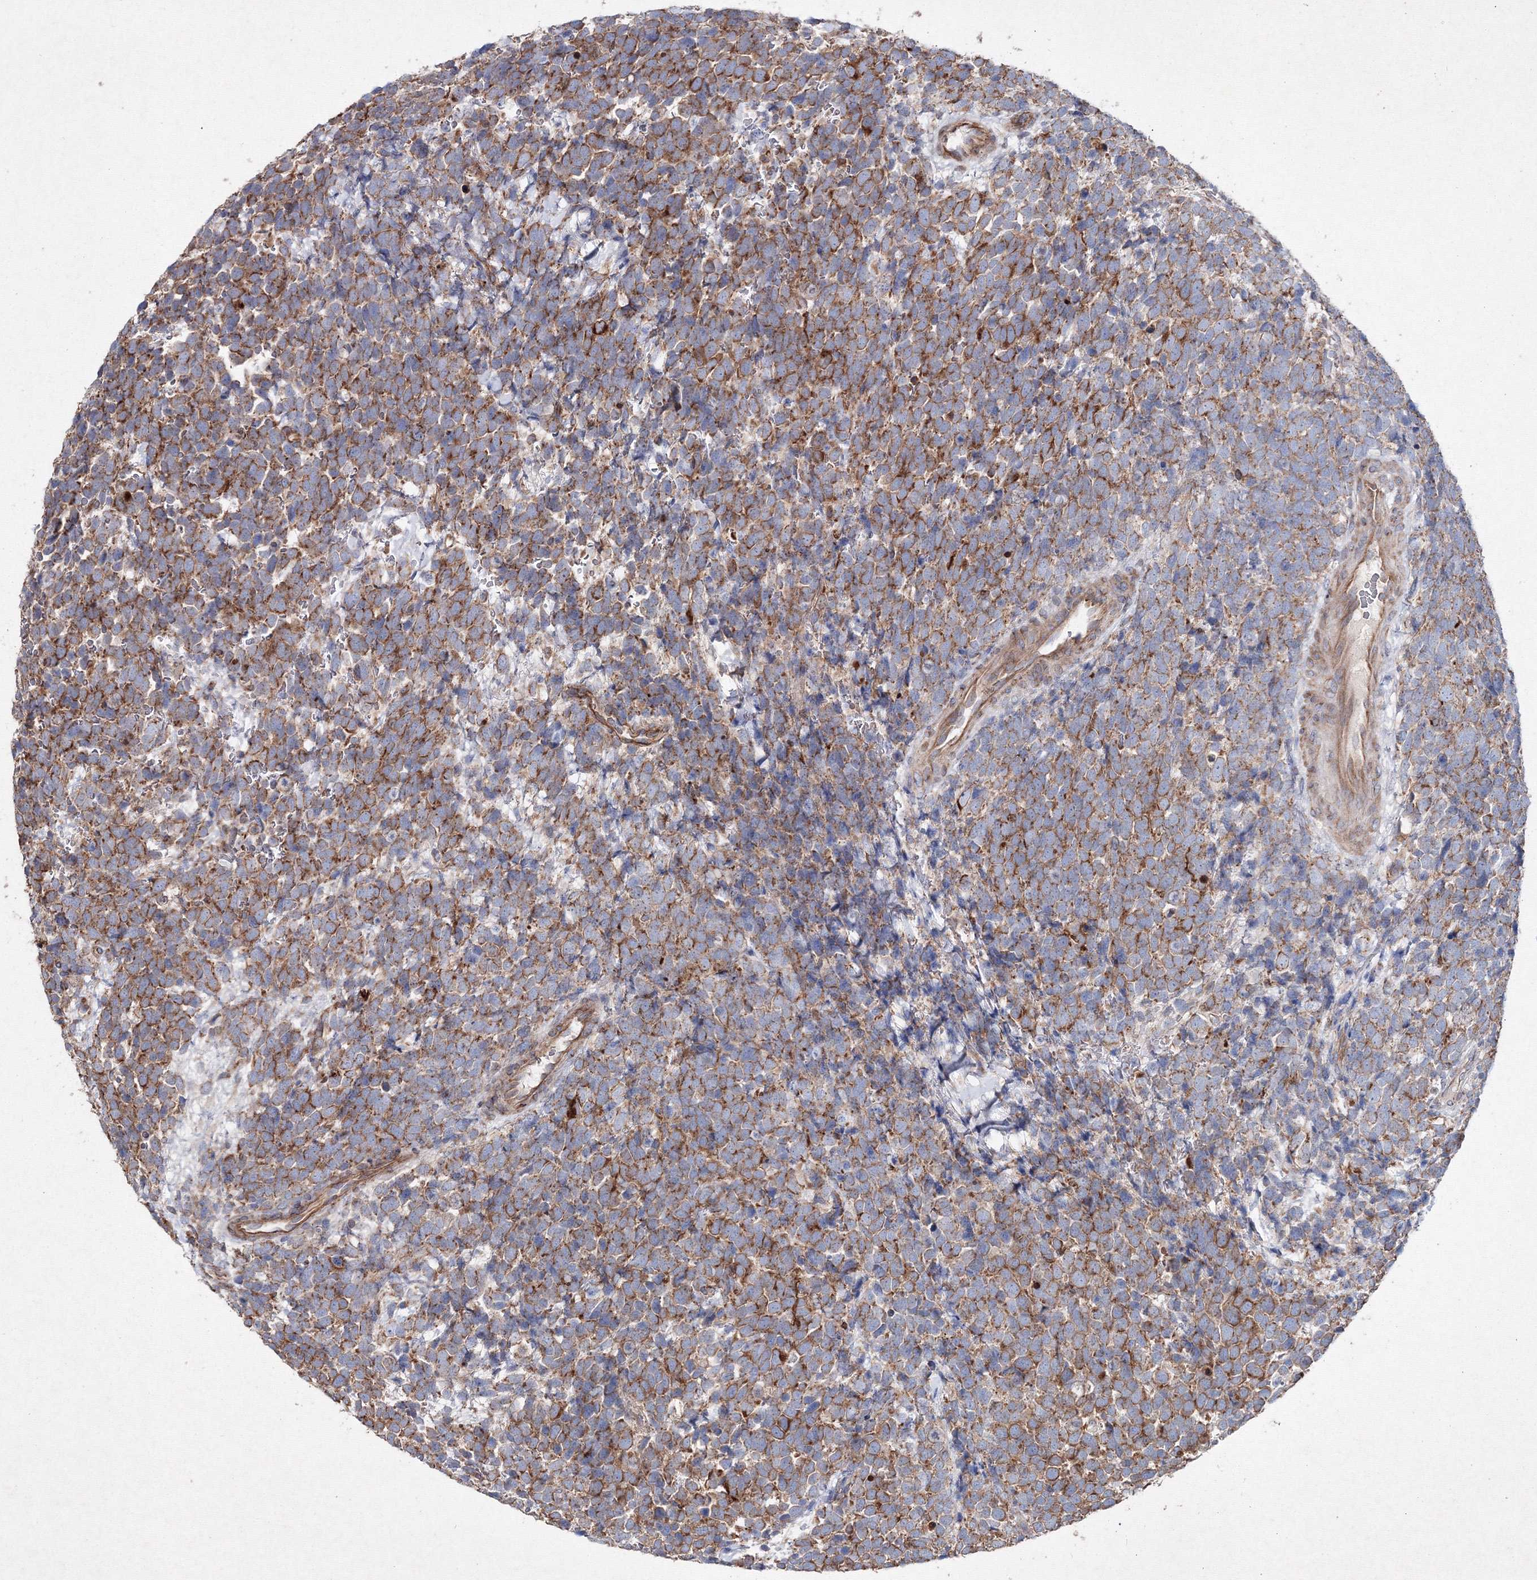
{"staining": {"intensity": "moderate", "quantity": ">75%", "location": "cytoplasmic/membranous"}, "tissue": "urothelial cancer", "cell_type": "Tumor cells", "image_type": "cancer", "snomed": [{"axis": "morphology", "description": "Urothelial carcinoma, High grade"}, {"axis": "topography", "description": "Urinary bladder"}], "caption": "Immunohistochemistry micrograph of urothelial cancer stained for a protein (brown), which displays medium levels of moderate cytoplasmic/membranous staining in approximately >75% of tumor cells.", "gene": "GFM1", "patient": {"sex": "female", "age": 82}}